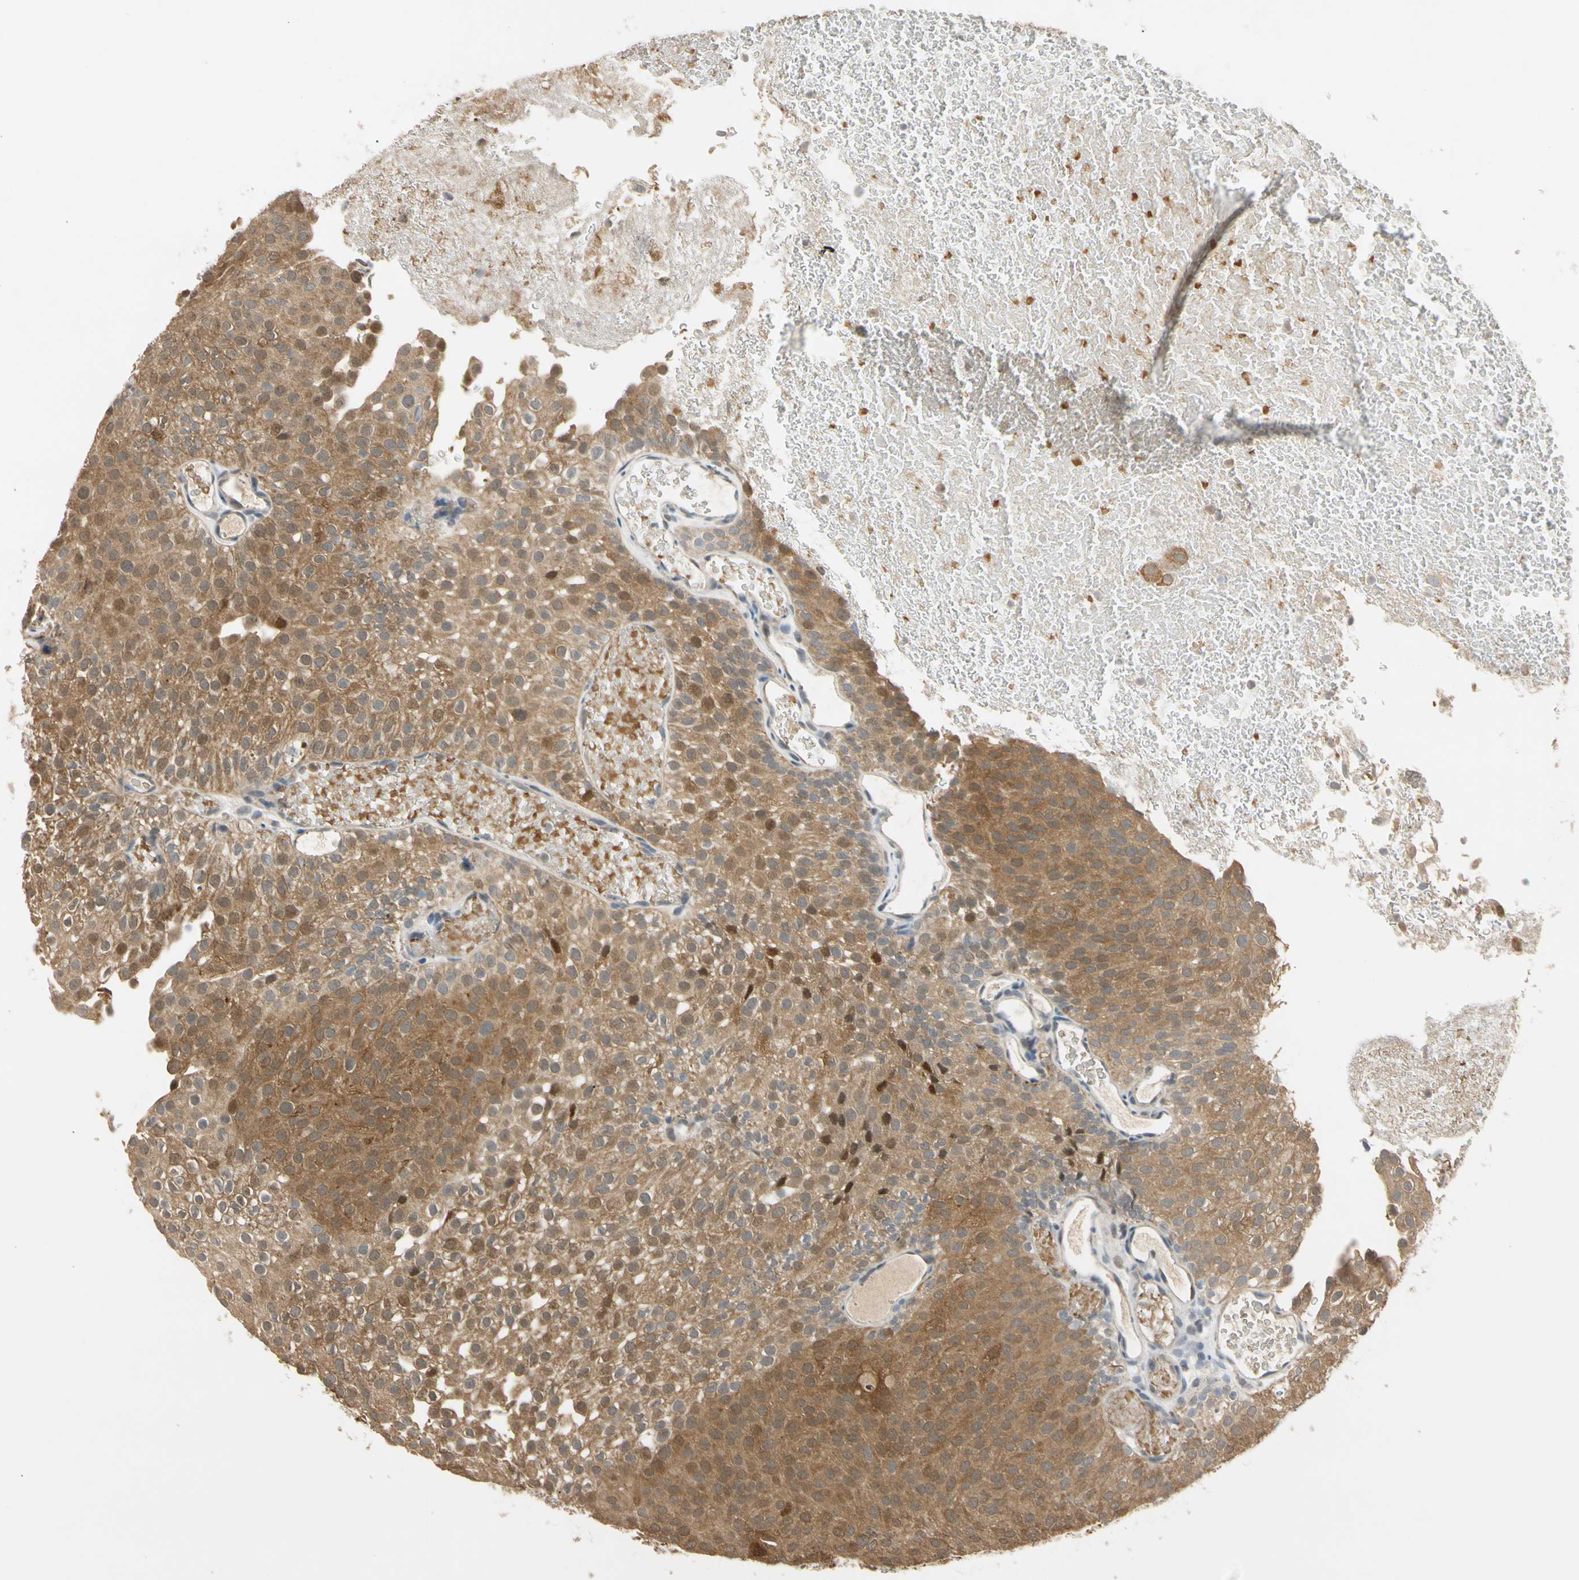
{"staining": {"intensity": "moderate", "quantity": ">75%", "location": "cytoplasmic/membranous,nuclear"}, "tissue": "urothelial cancer", "cell_type": "Tumor cells", "image_type": "cancer", "snomed": [{"axis": "morphology", "description": "Urothelial carcinoma, Low grade"}, {"axis": "topography", "description": "Urinary bladder"}], "caption": "Urothelial cancer stained with a brown dye demonstrates moderate cytoplasmic/membranous and nuclear positive positivity in approximately >75% of tumor cells.", "gene": "RIOX2", "patient": {"sex": "male", "age": 78}}